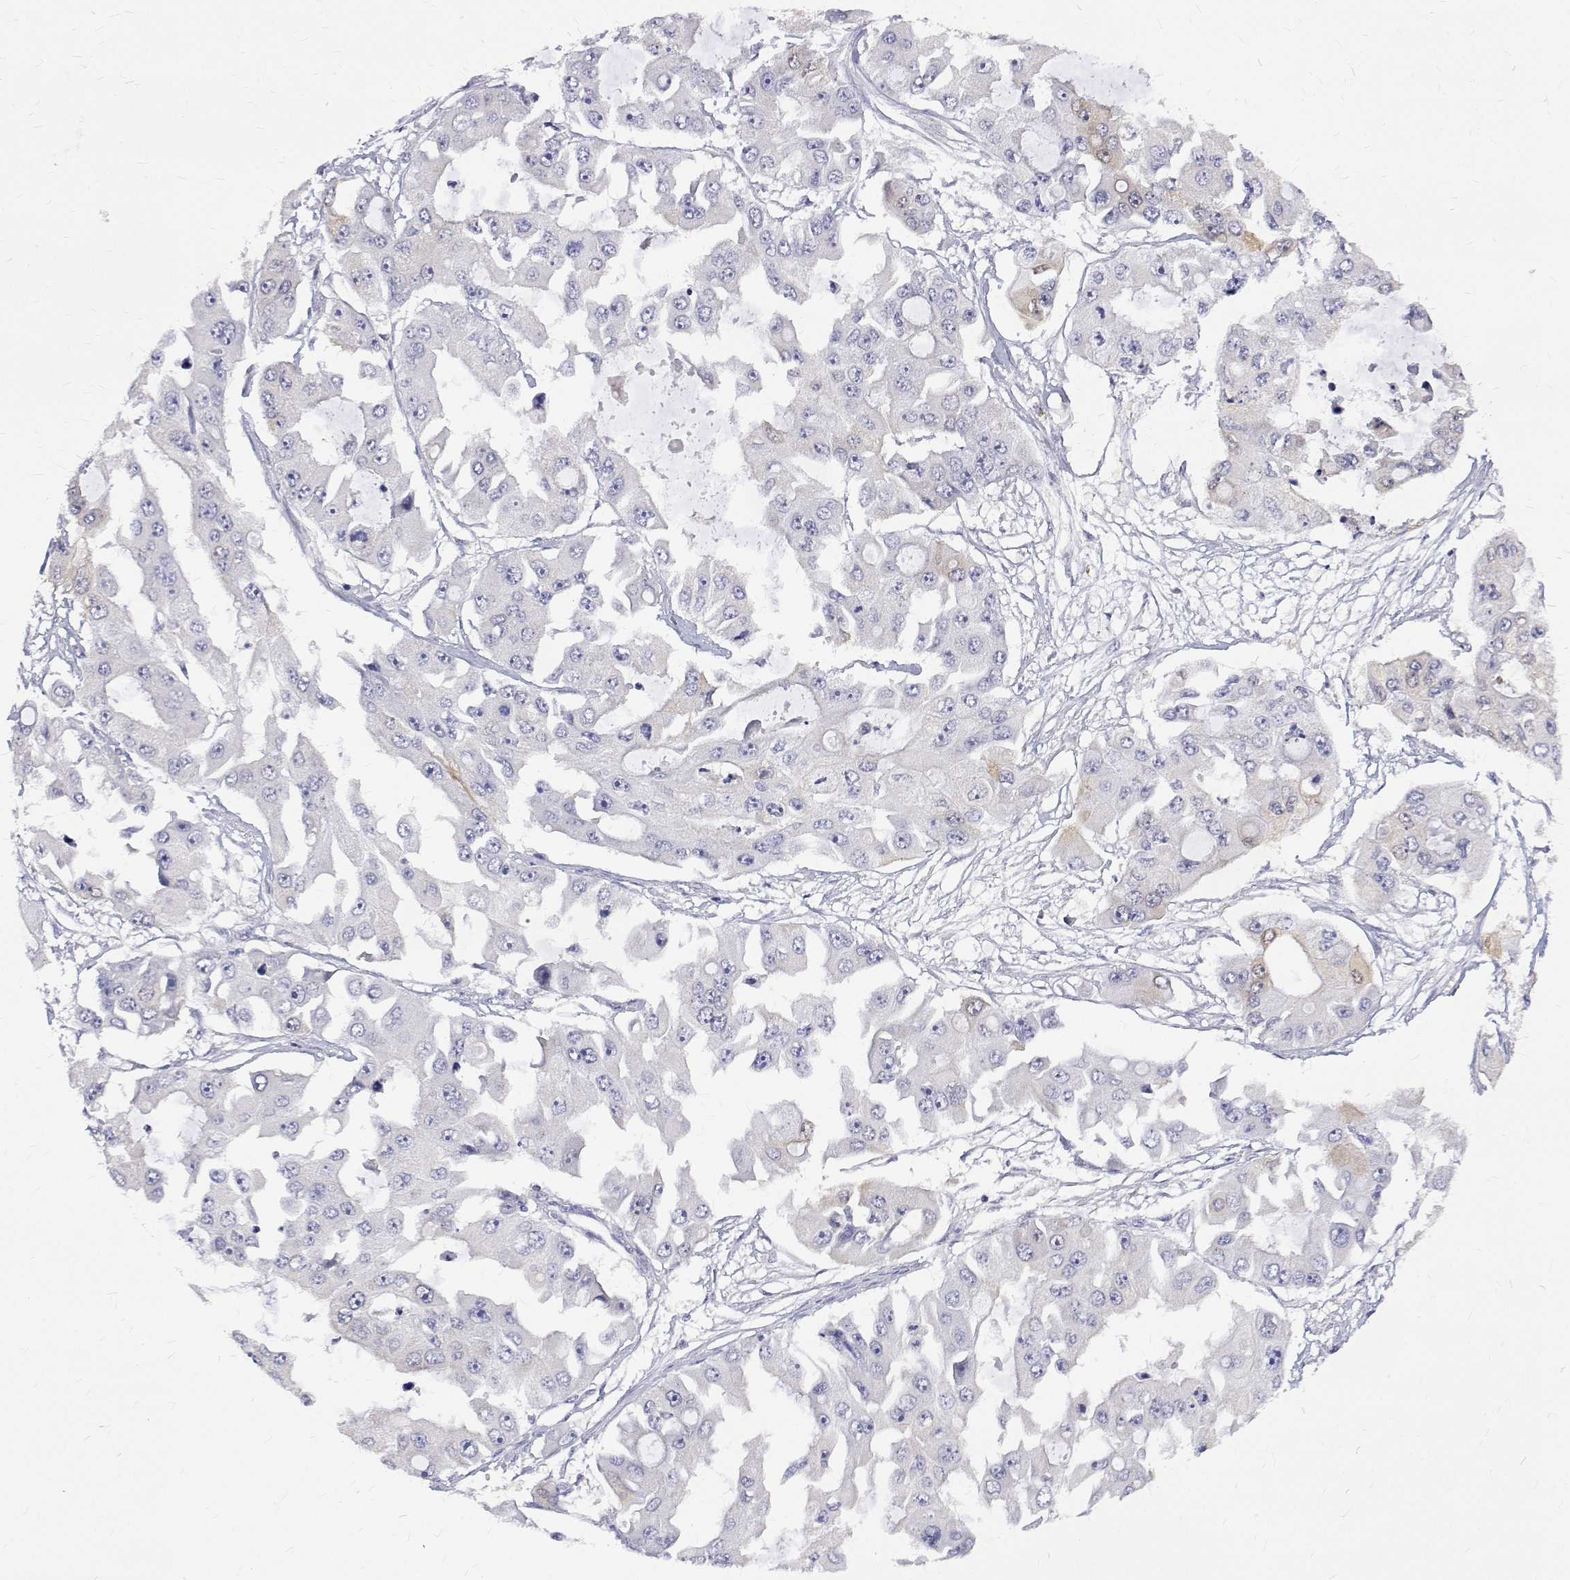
{"staining": {"intensity": "negative", "quantity": "none", "location": "none"}, "tissue": "ovarian cancer", "cell_type": "Tumor cells", "image_type": "cancer", "snomed": [{"axis": "morphology", "description": "Cystadenocarcinoma, serous, NOS"}, {"axis": "topography", "description": "Ovary"}], "caption": "Tumor cells are negative for protein expression in human ovarian cancer.", "gene": "PADI1", "patient": {"sex": "female", "age": 56}}